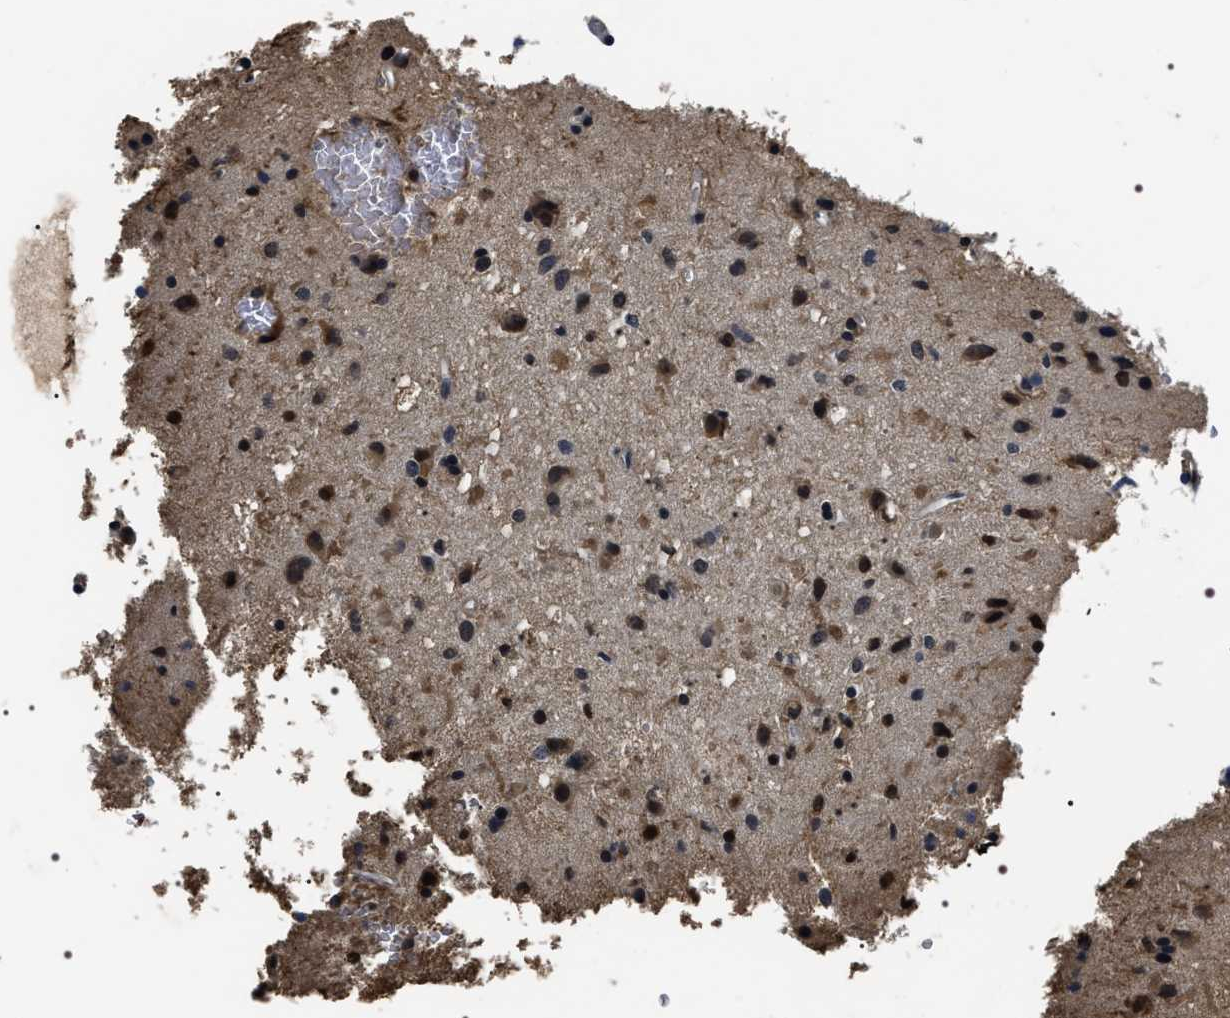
{"staining": {"intensity": "moderate", "quantity": ">75%", "location": "cytoplasmic/membranous,nuclear"}, "tissue": "glioma", "cell_type": "Tumor cells", "image_type": "cancer", "snomed": [{"axis": "morphology", "description": "Glioma, malignant, Low grade"}, {"axis": "topography", "description": "Brain"}], "caption": "Malignant low-grade glioma was stained to show a protein in brown. There is medium levels of moderate cytoplasmic/membranous and nuclear expression in approximately >75% of tumor cells. Using DAB (3,3'-diaminobenzidine) (brown) and hematoxylin (blue) stains, captured at high magnification using brightfield microscopy.", "gene": "ARHGAP22", "patient": {"sex": "male", "age": 77}}